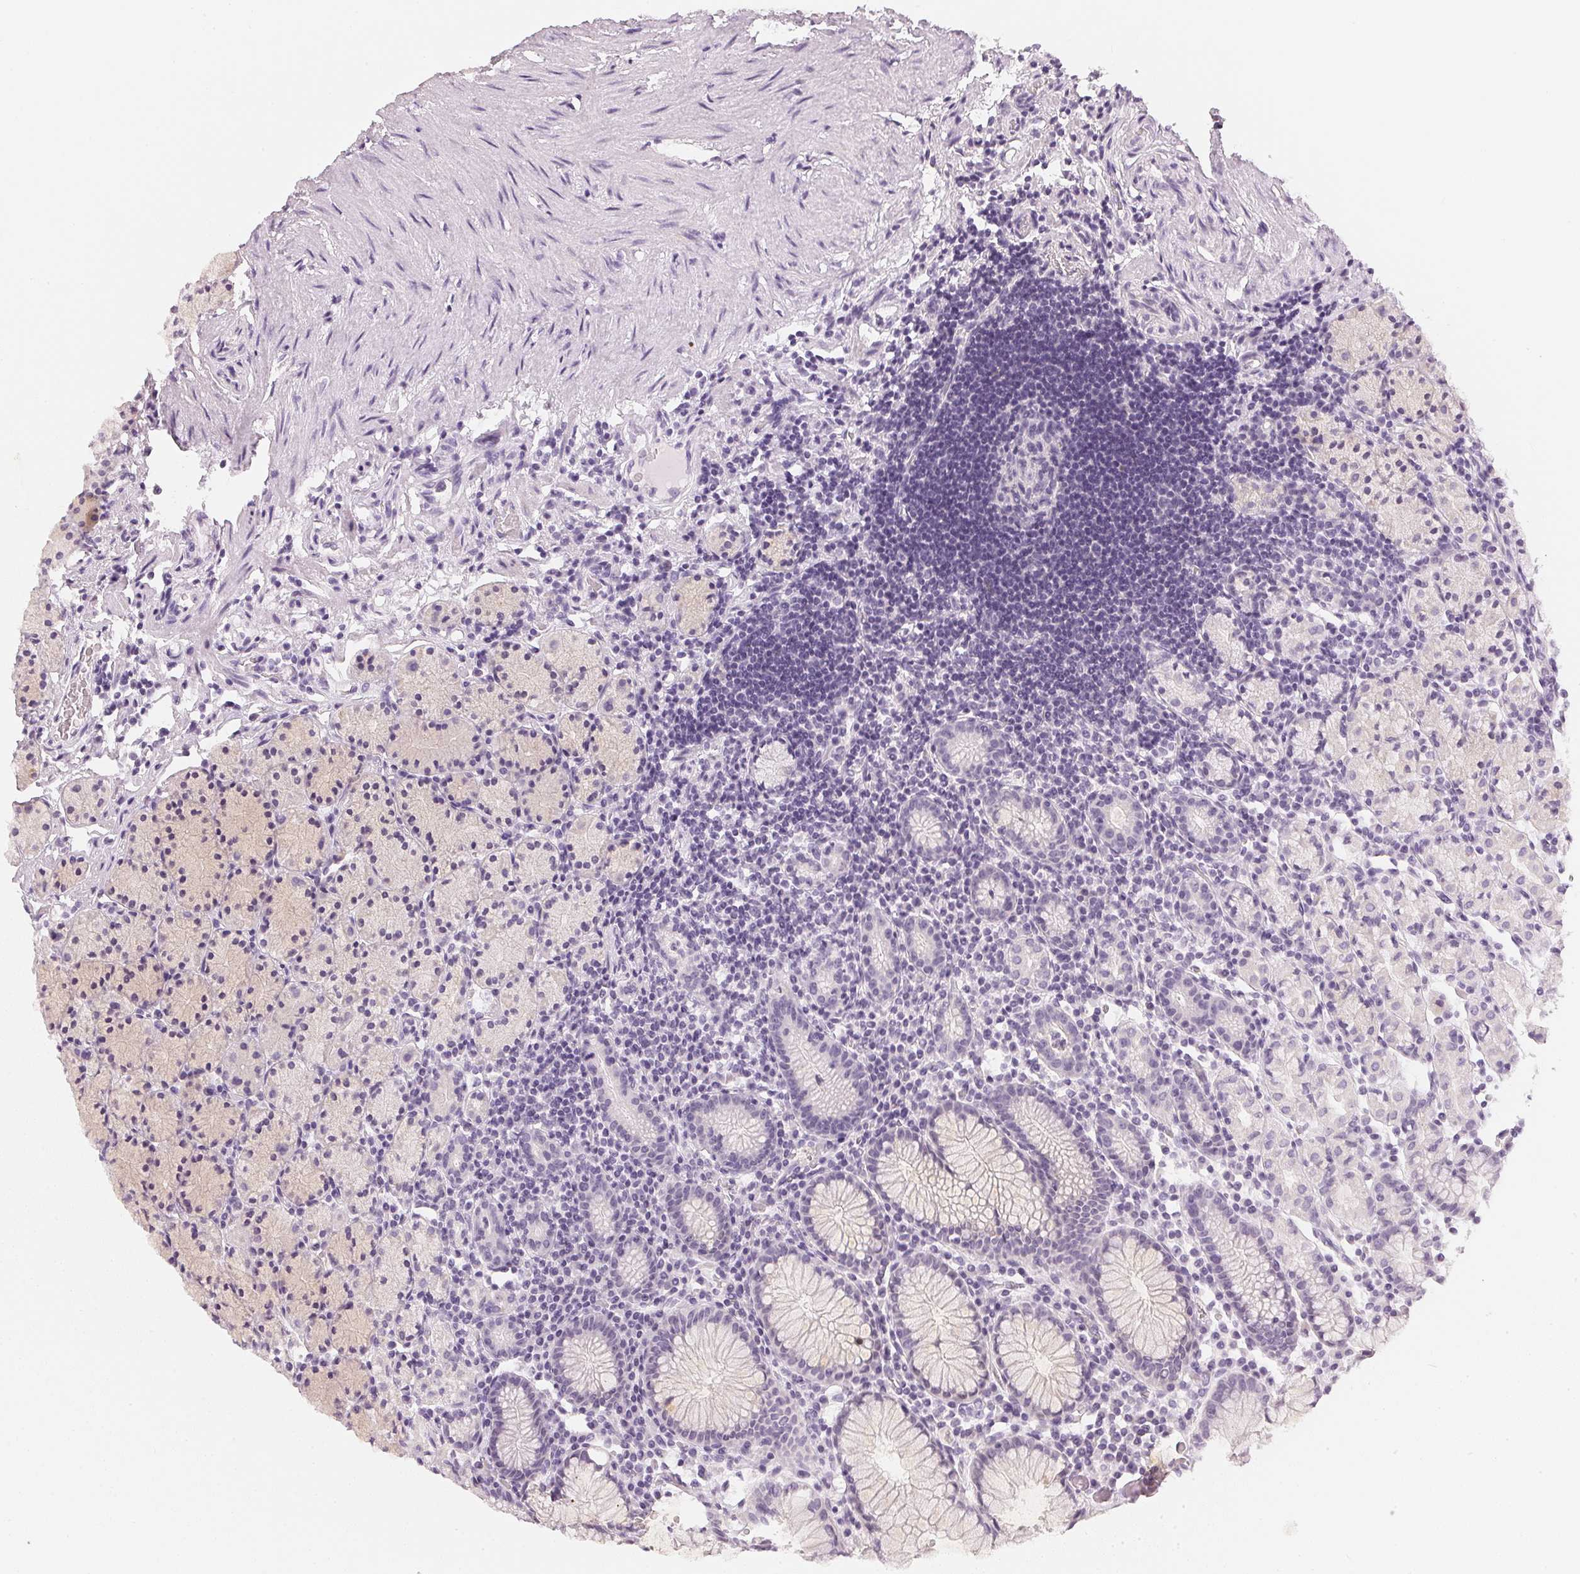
{"staining": {"intensity": "negative", "quantity": "none", "location": "none"}, "tissue": "stomach", "cell_type": "Glandular cells", "image_type": "normal", "snomed": [{"axis": "morphology", "description": "Normal tissue, NOS"}, {"axis": "topography", "description": "Stomach, upper"}, {"axis": "topography", "description": "Stomach"}], "caption": "Immunohistochemistry histopathology image of benign stomach: human stomach stained with DAB (3,3'-diaminobenzidine) reveals no significant protein positivity in glandular cells. (Brightfield microscopy of DAB immunohistochemistry at high magnification).", "gene": "CHST4", "patient": {"sex": "male", "age": 62}}